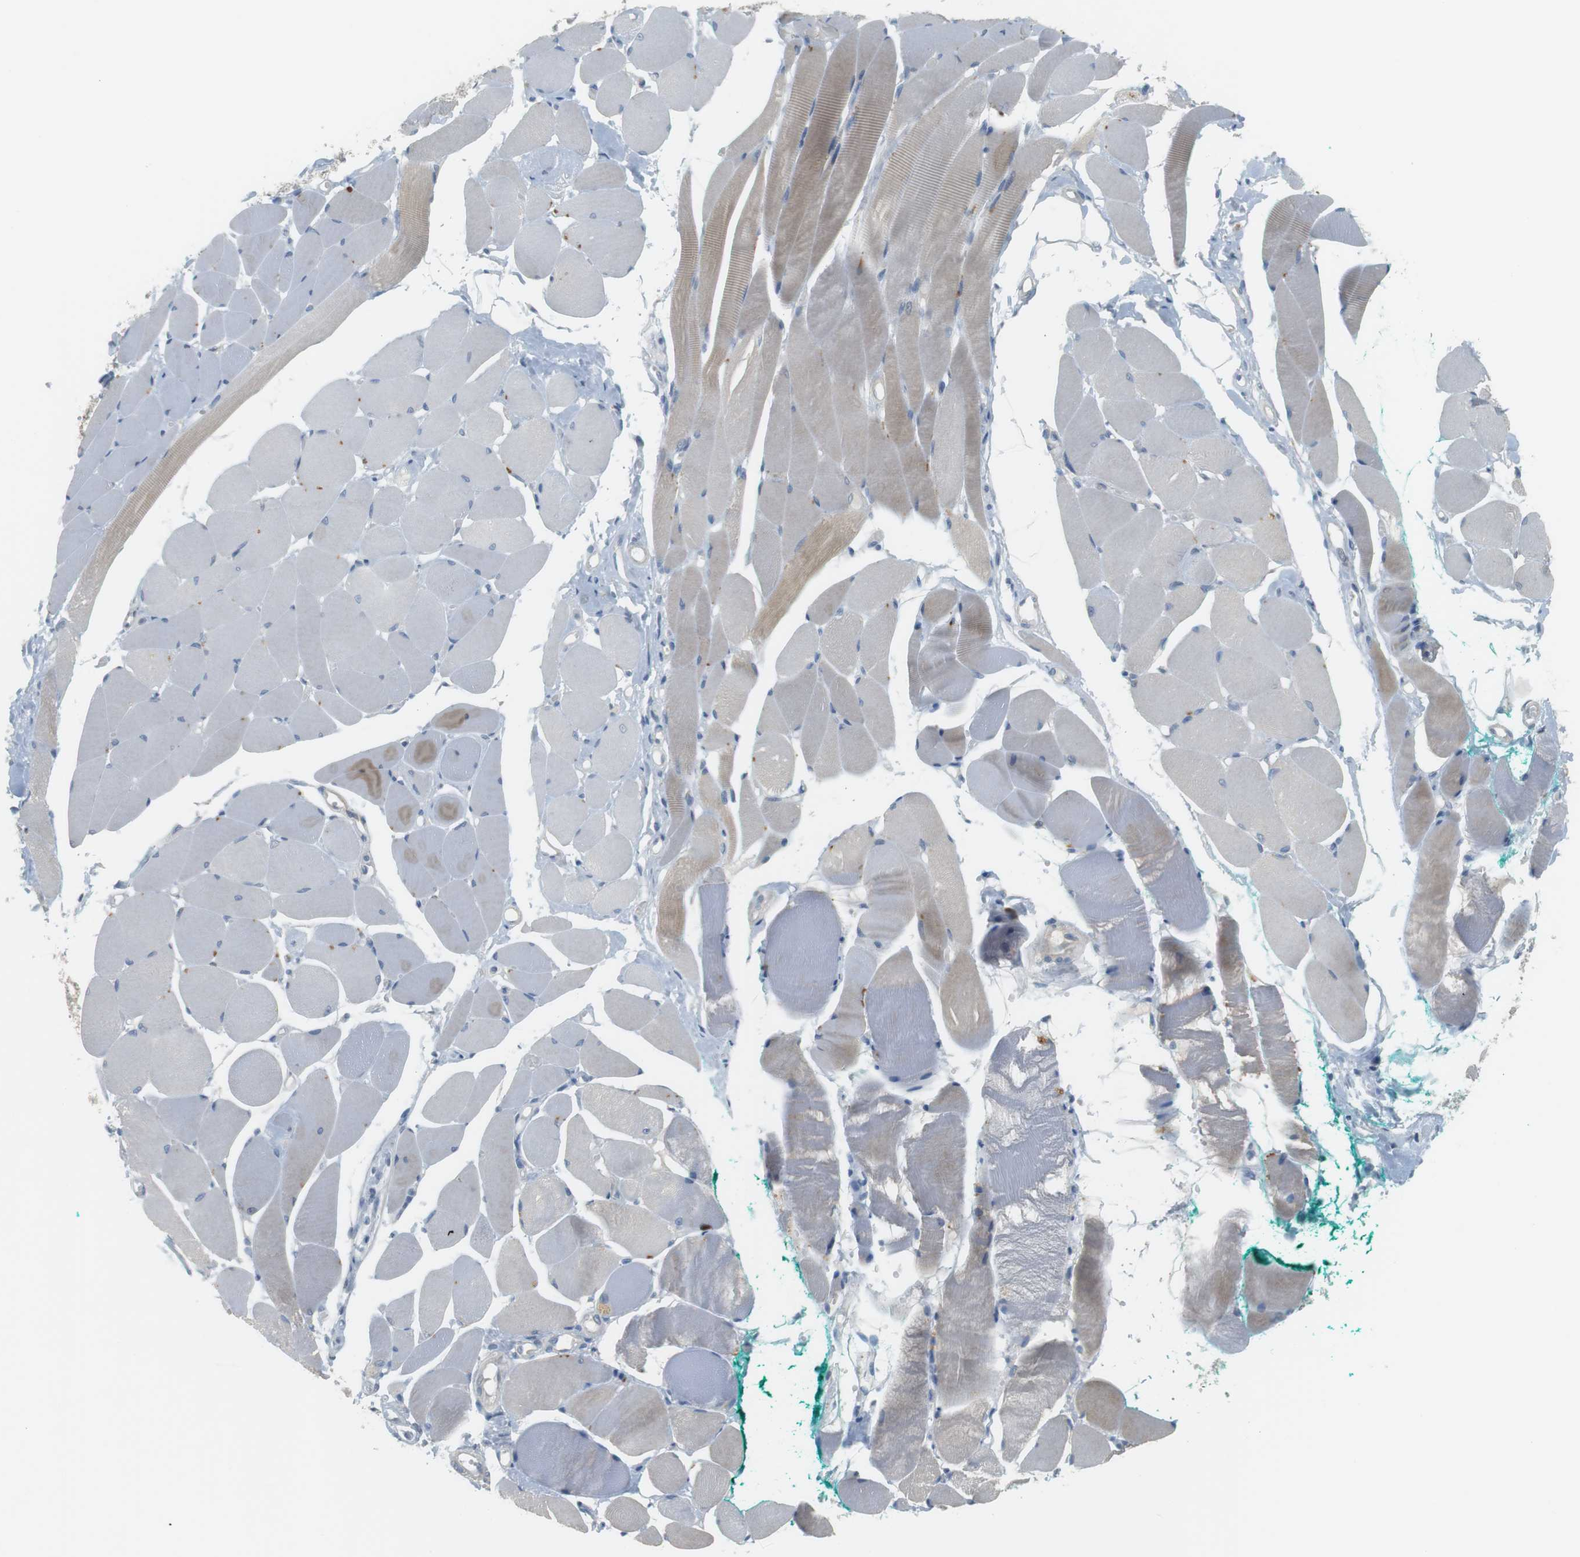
{"staining": {"intensity": "weak", "quantity": "25%-75%", "location": "cytoplasmic/membranous"}, "tissue": "skeletal muscle", "cell_type": "Myocytes", "image_type": "normal", "snomed": [{"axis": "morphology", "description": "Normal tissue, NOS"}, {"axis": "topography", "description": "Skeletal muscle"}, {"axis": "topography", "description": "Peripheral nerve tissue"}], "caption": "Unremarkable skeletal muscle shows weak cytoplasmic/membranous staining in about 25%-75% of myocytes, visualized by immunohistochemistry. The staining was performed using DAB (3,3'-diaminobenzidine) to visualize the protein expression in brown, while the nuclei were stained in blue with hematoxylin (Magnification: 20x).", "gene": "CREB3L2", "patient": {"sex": "female", "age": 84}}